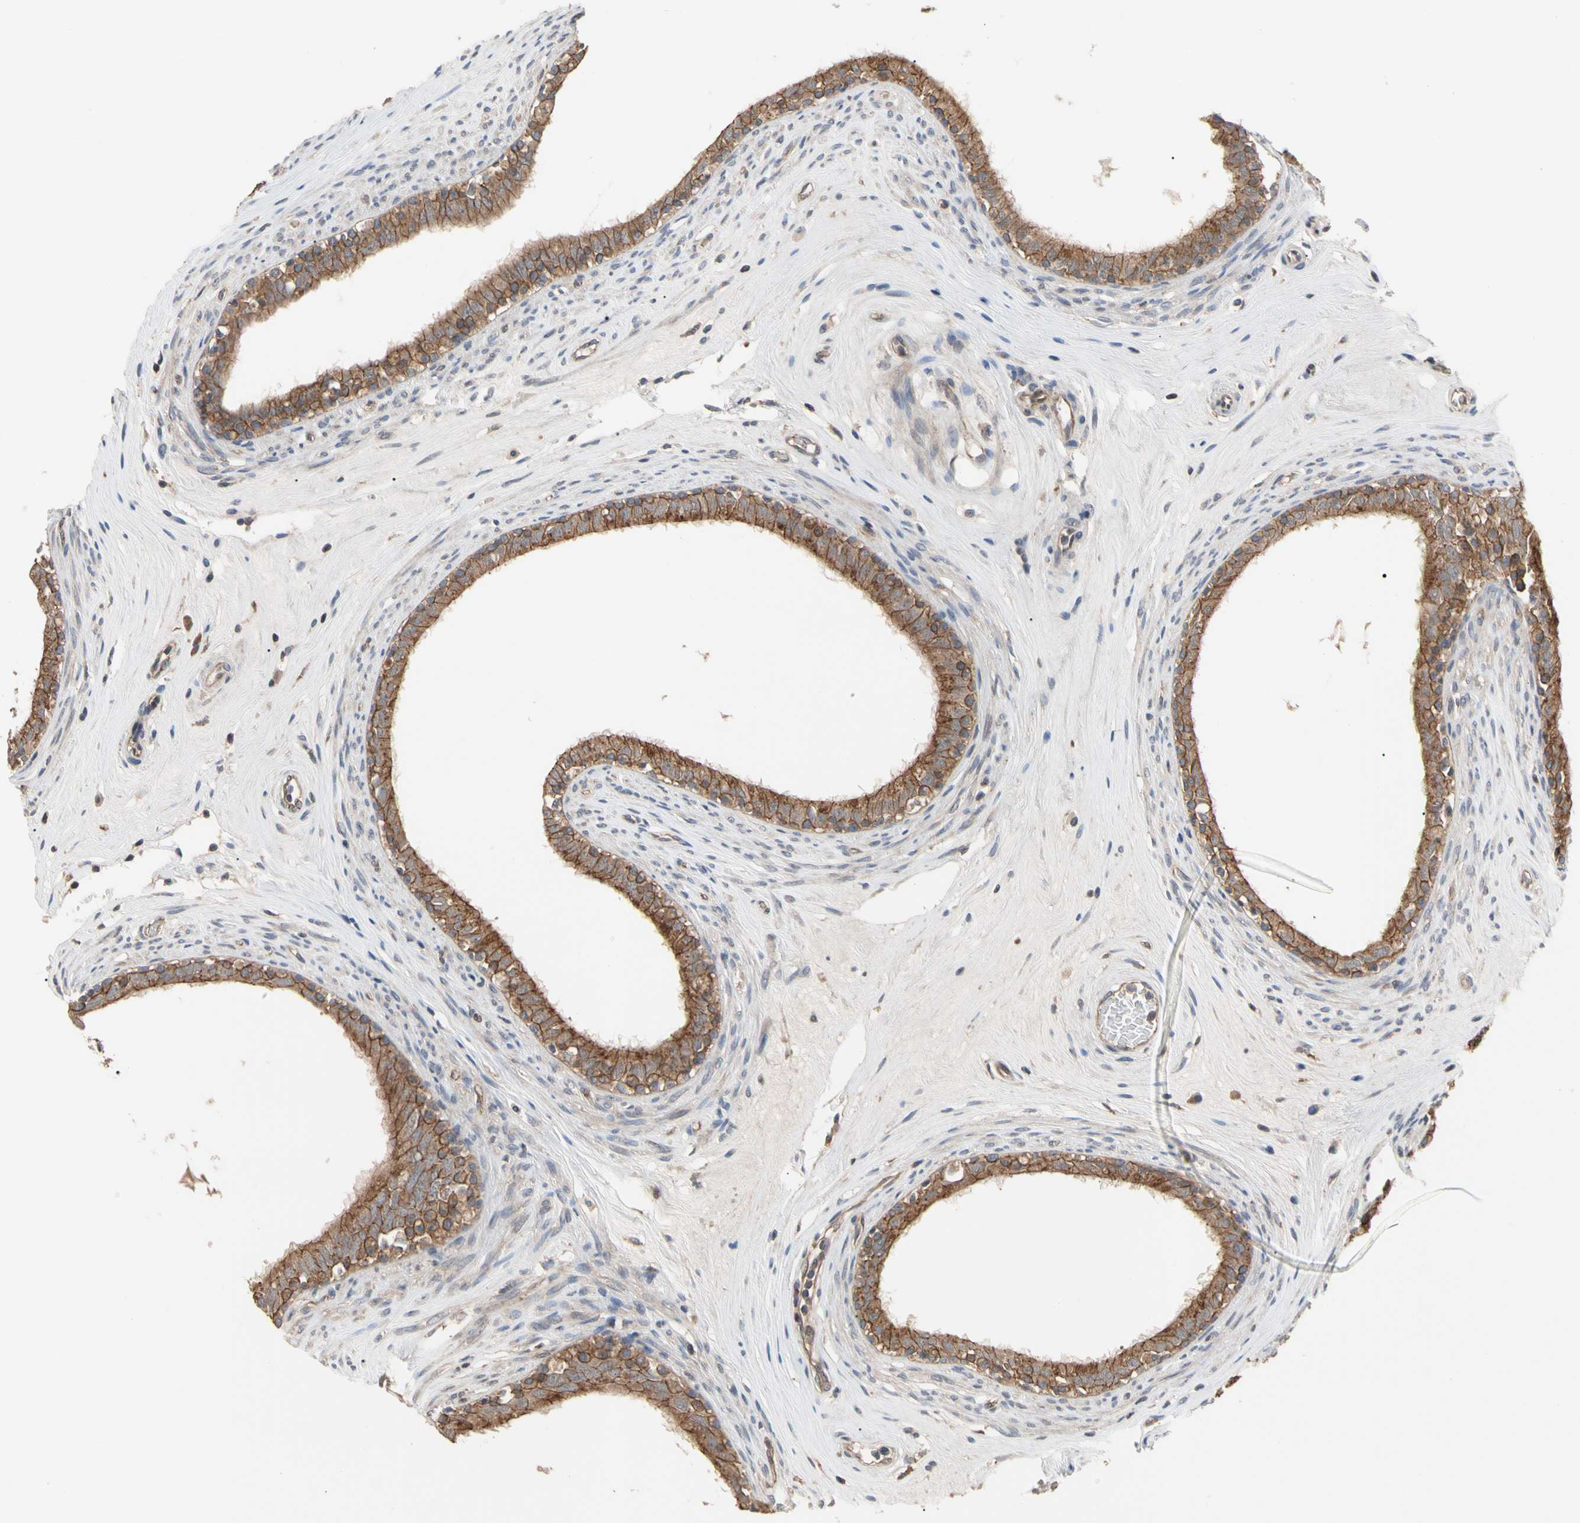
{"staining": {"intensity": "moderate", "quantity": ">75%", "location": "cytoplasmic/membranous"}, "tissue": "epididymis", "cell_type": "Glandular cells", "image_type": "normal", "snomed": [{"axis": "morphology", "description": "Normal tissue, NOS"}, {"axis": "morphology", "description": "Inflammation, NOS"}, {"axis": "topography", "description": "Epididymis"}], "caption": "Moderate cytoplasmic/membranous protein expression is seen in about >75% of glandular cells in epididymis.", "gene": "DPP8", "patient": {"sex": "male", "age": 84}}